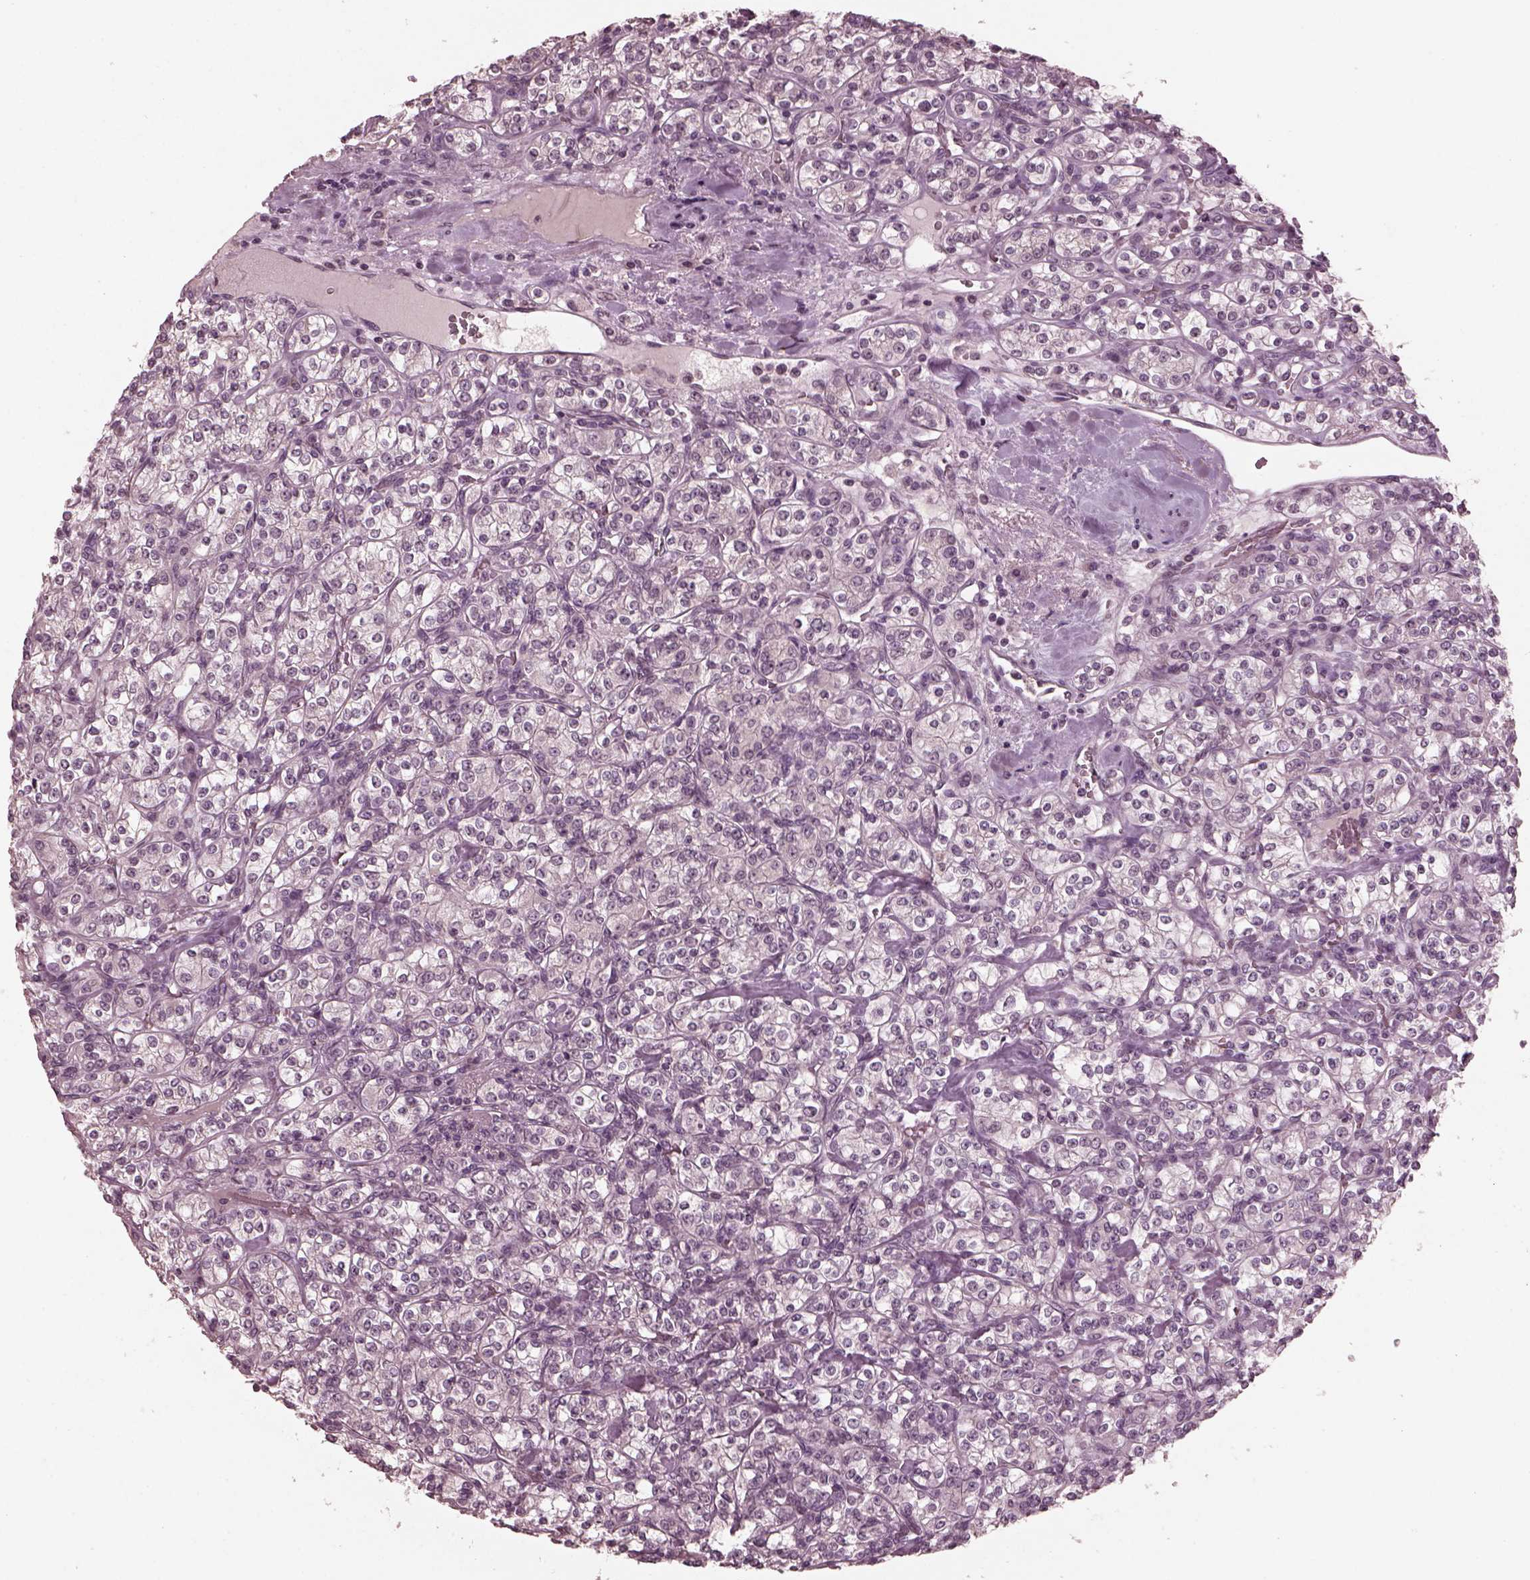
{"staining": {"intensity": "negative", "quantity": "none", "location": "none"}, "tissue": "renal cancer", "cell_type": "Tumor cells", "image_type": "cancer", "snomed": [{"axis": "morphology", "description": "Adenocarcinoma, NOS"}, {"axis": "topography", "description": "Kidney"}], "caption": "DAB immunohistochemical staining of adenocarcinoma (renal) shows no significant staining in tumor cells.", "gene": "RGS7", "patient": {"sex": "male", "age": 77}}